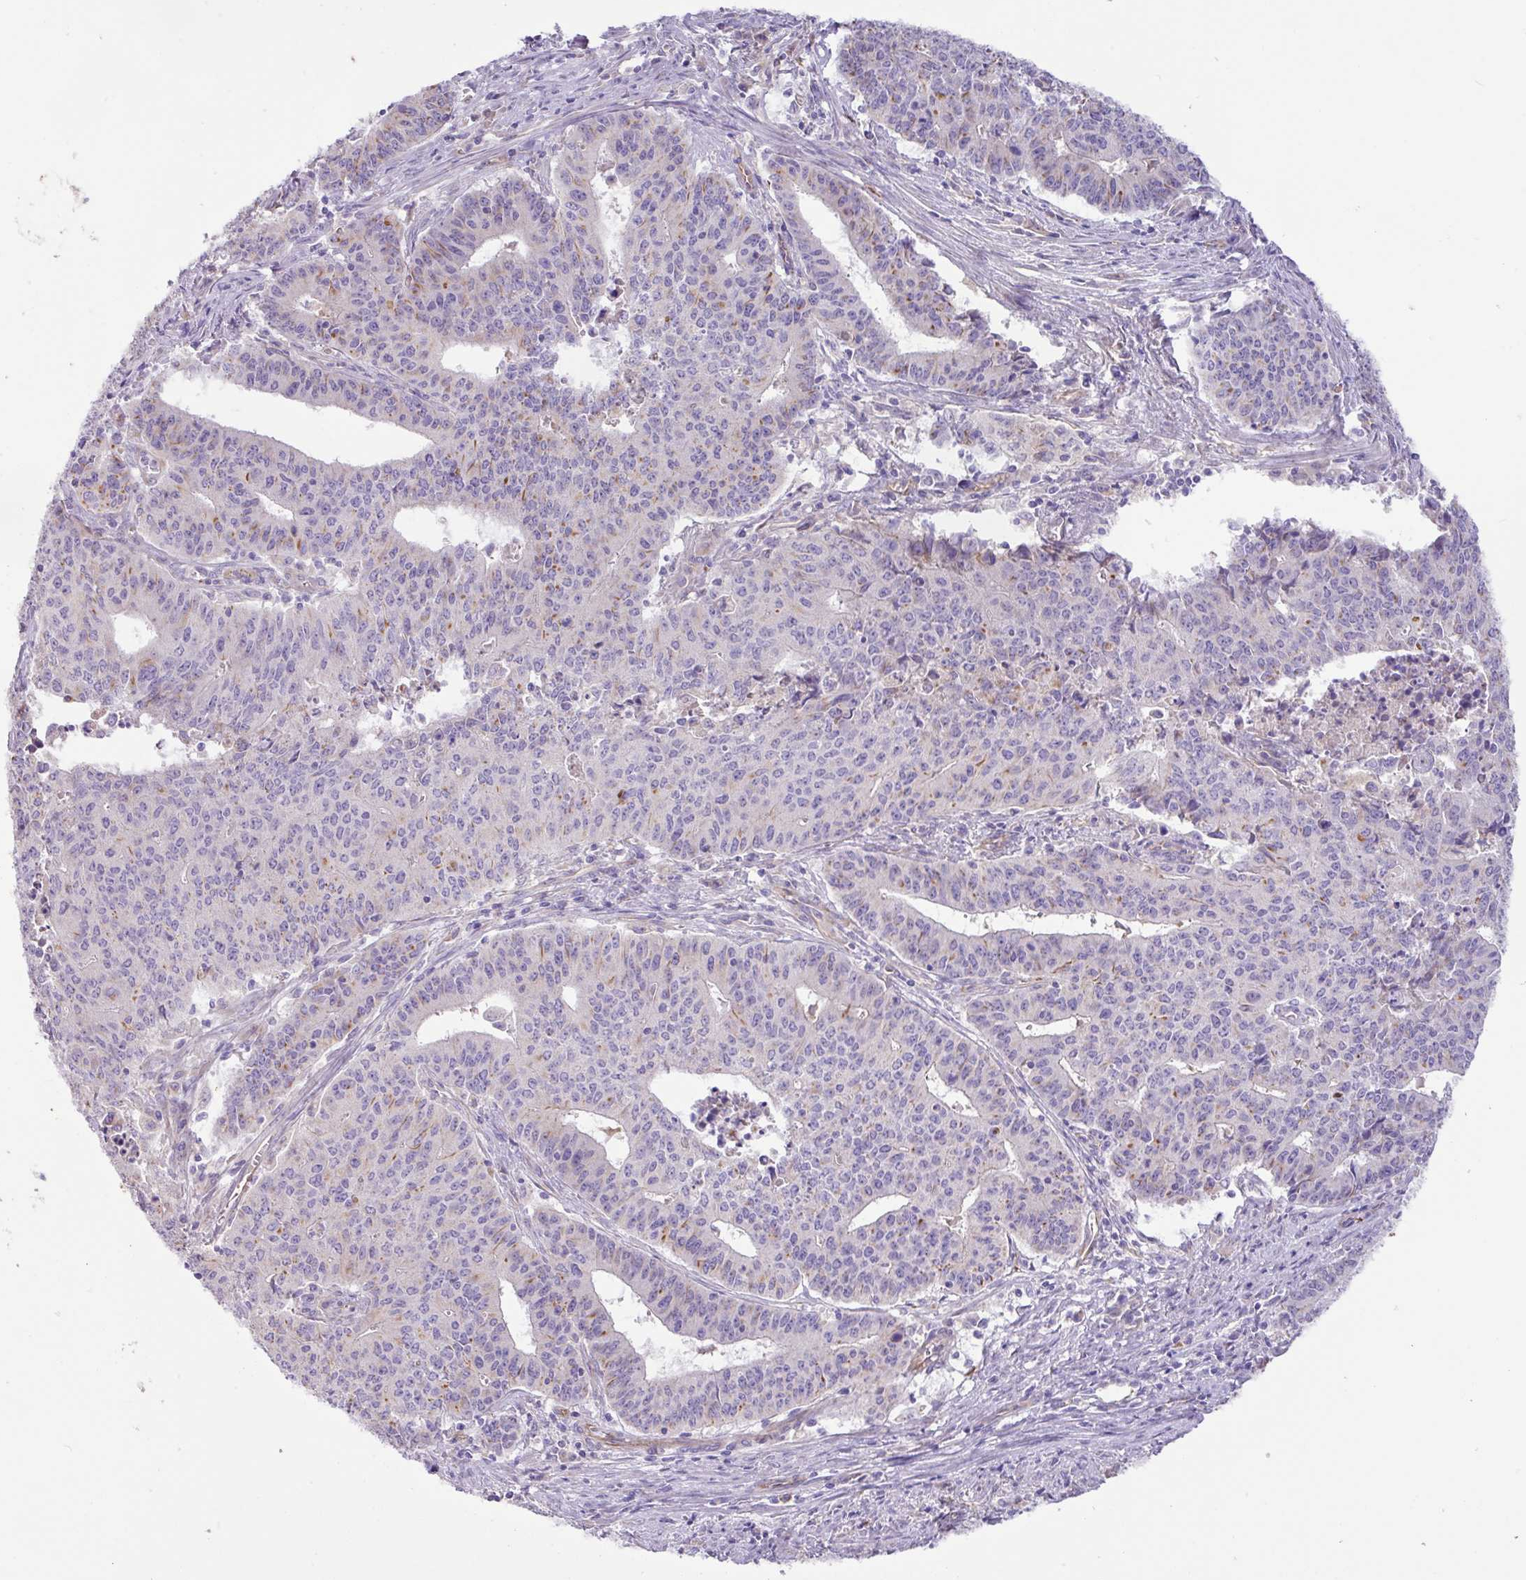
{"staining": {"intensity": "weak", "quantity": "<25%", "location": "cytoplasmic/membranous"}, "tissue": "endometrial cancer", "cell_type": "Tumor cells", "image_type": "cancer", "snomed": [{"axis": "morphology", "description": "Adenocarcinoma, NOS"}, {"axis": "topography", "description": "Endometrium"}], "caption": "The micrograph reveals no staining of tumor cells in endometrial adenocarcinoma.", "gene": "MRM2", "patient": {"sex": "female", "age": 59}}